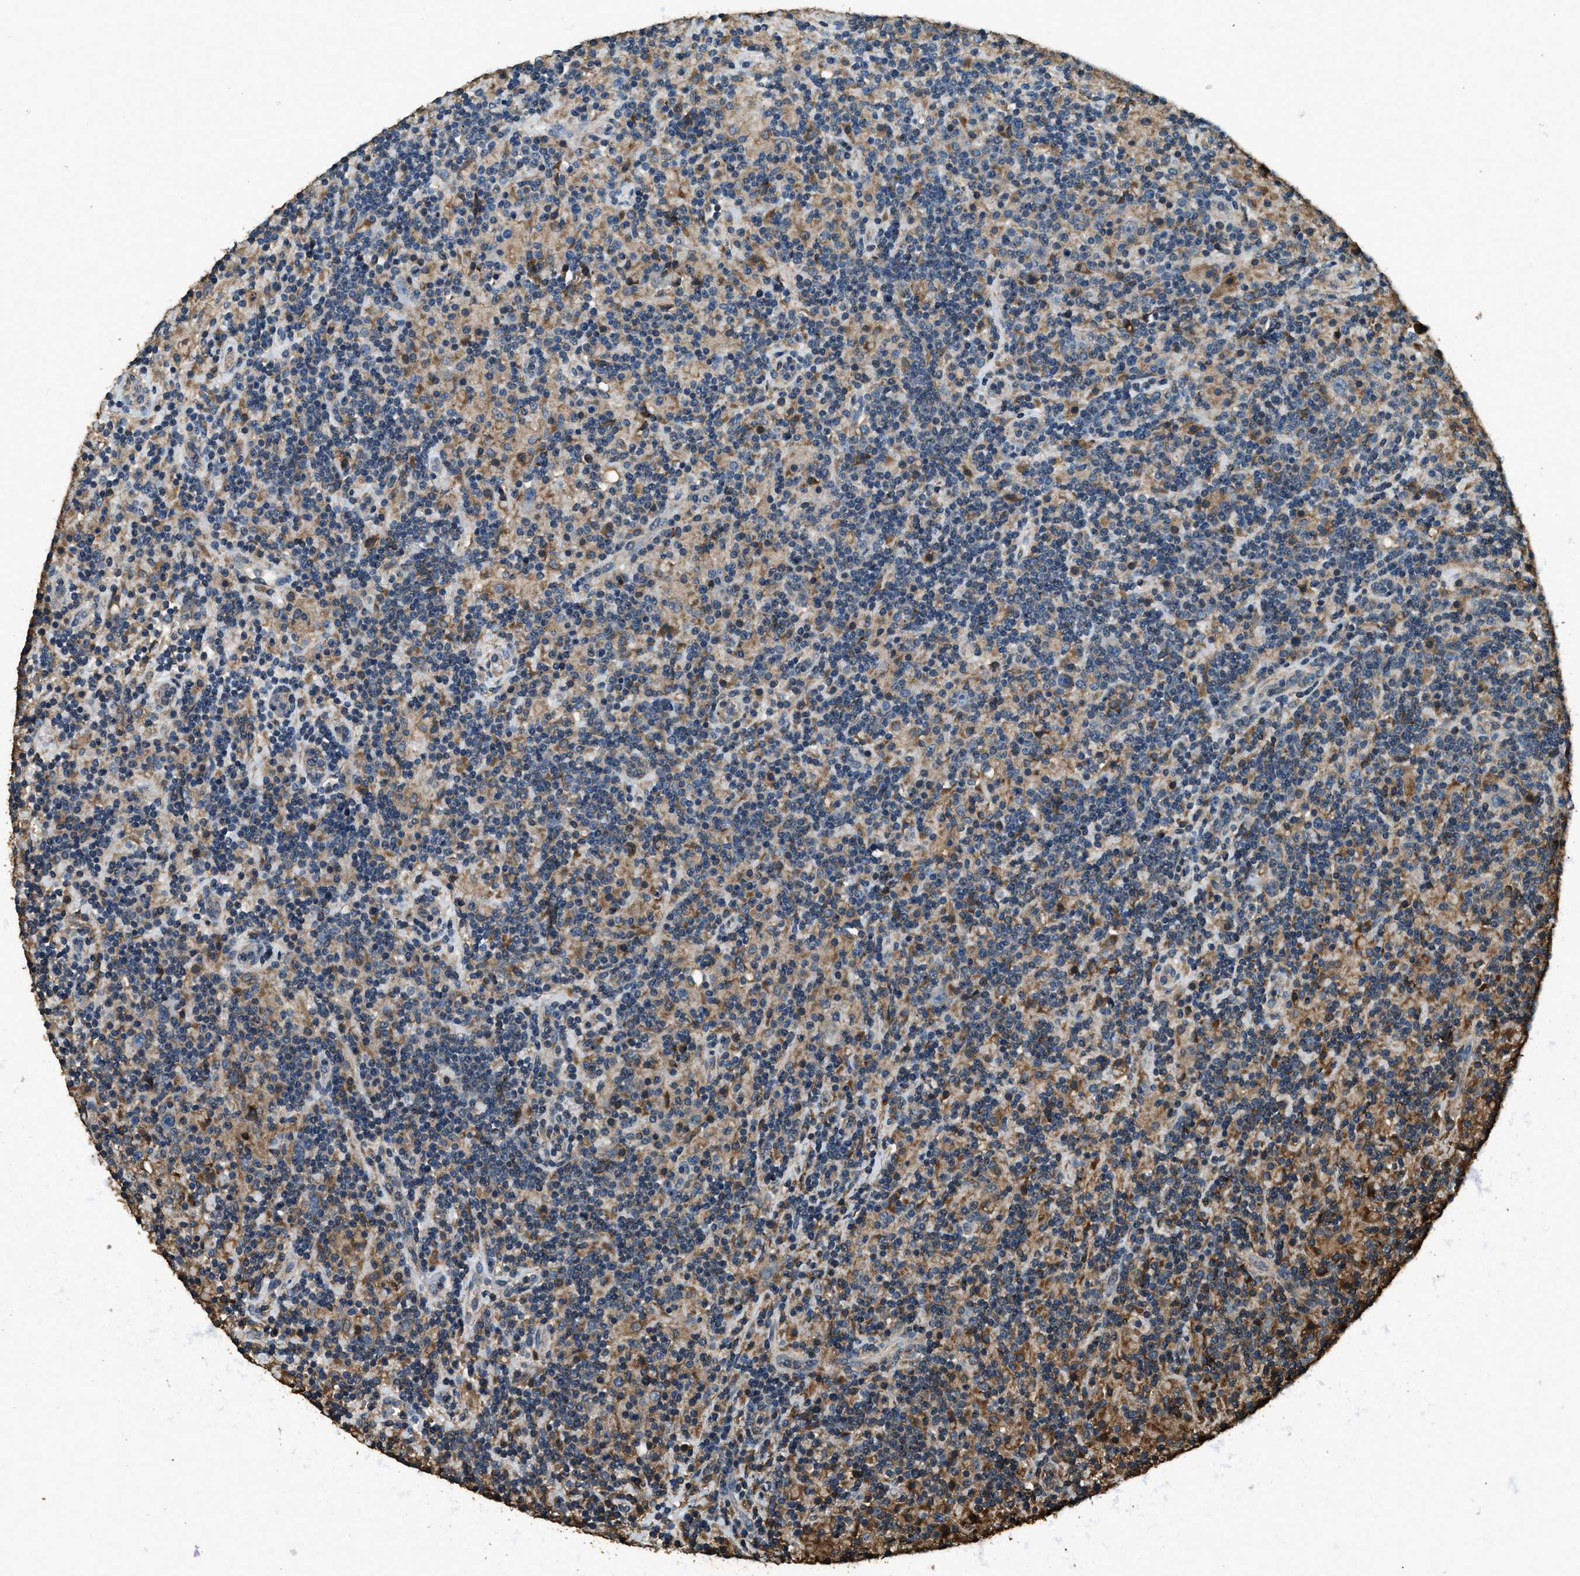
{"staining": {"intensity": "moderate", "quantity": "25%-75%", "location": "cytoplasmic/membranous"}, "tissue": "lymphoma", "cell_type": "Tumor cells", "image_type": "cancer", "snomed": [{"axis": "morphology", "description": "Hodgkin's disease, NOS"}, {"axis": "topography", "description": "Lymph node"}], "caption": "High-power microscopy captured an immunohistochemistry (IHC) histopathology image of lymphoma, revealing moderate cytoplasmic/membranous positivity in approximately 25%-75% of tumor cells. (DAB IHC, brown staining for protein, blue staining for nuclei).", "gene": "ERGIC1", "patient": {"sex": "male", "age": 70}}